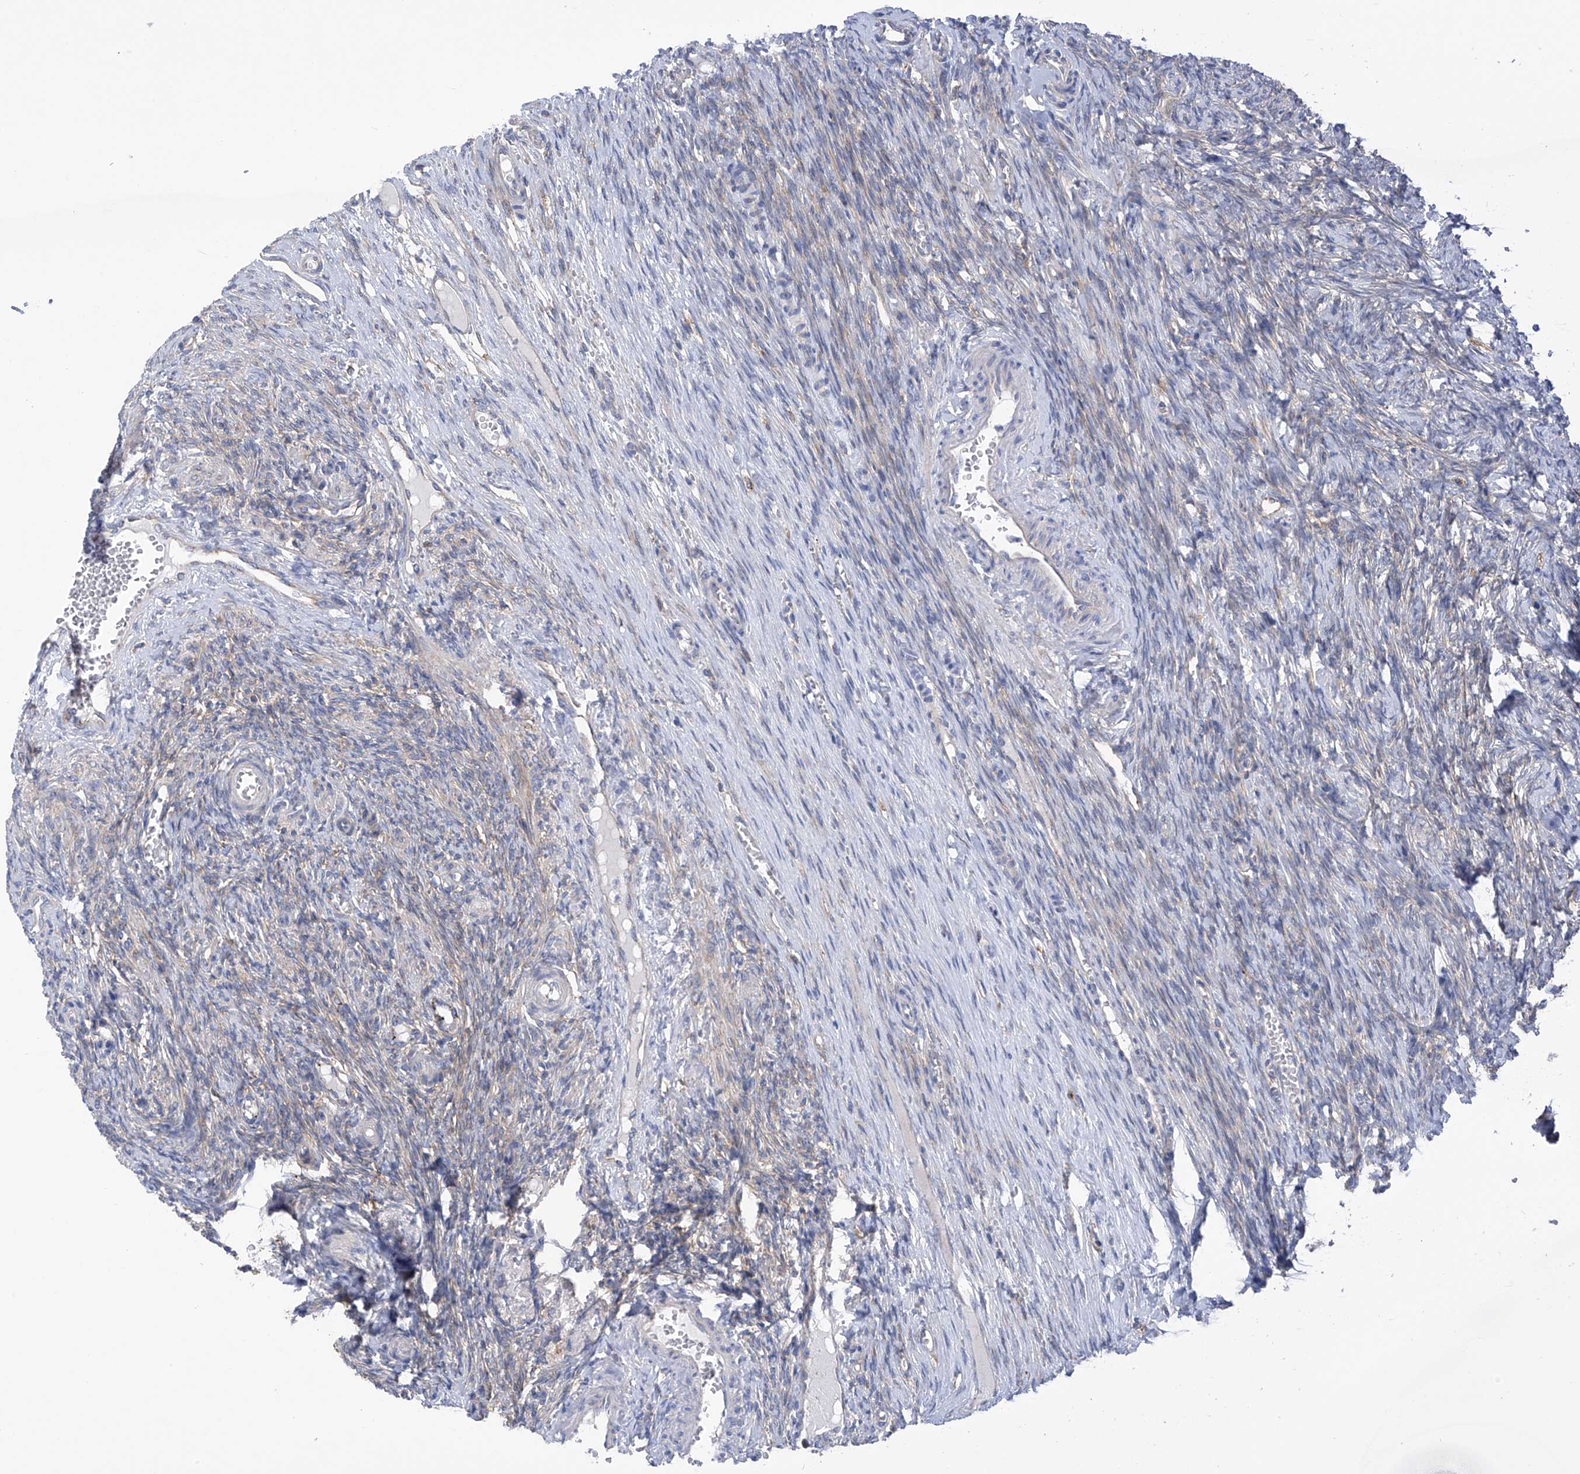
{"staining": {"intensity": "negative", "quantity": "none", "location": "none"}, "tissue": "ovary", "cell_type": "Follicle cells", "image_type": "normal", "snomed": [{"axis": "morphology", "description": "Adenocarcinoma, NOS"}, {"axis": "topography", "description": "Endometrium"}], "caption": "Photomicrograph shows no protein positivity in follicle cells of benign ovary.", "gene": "P2RX7", "patient": {"sex": "female", "age": 32}}